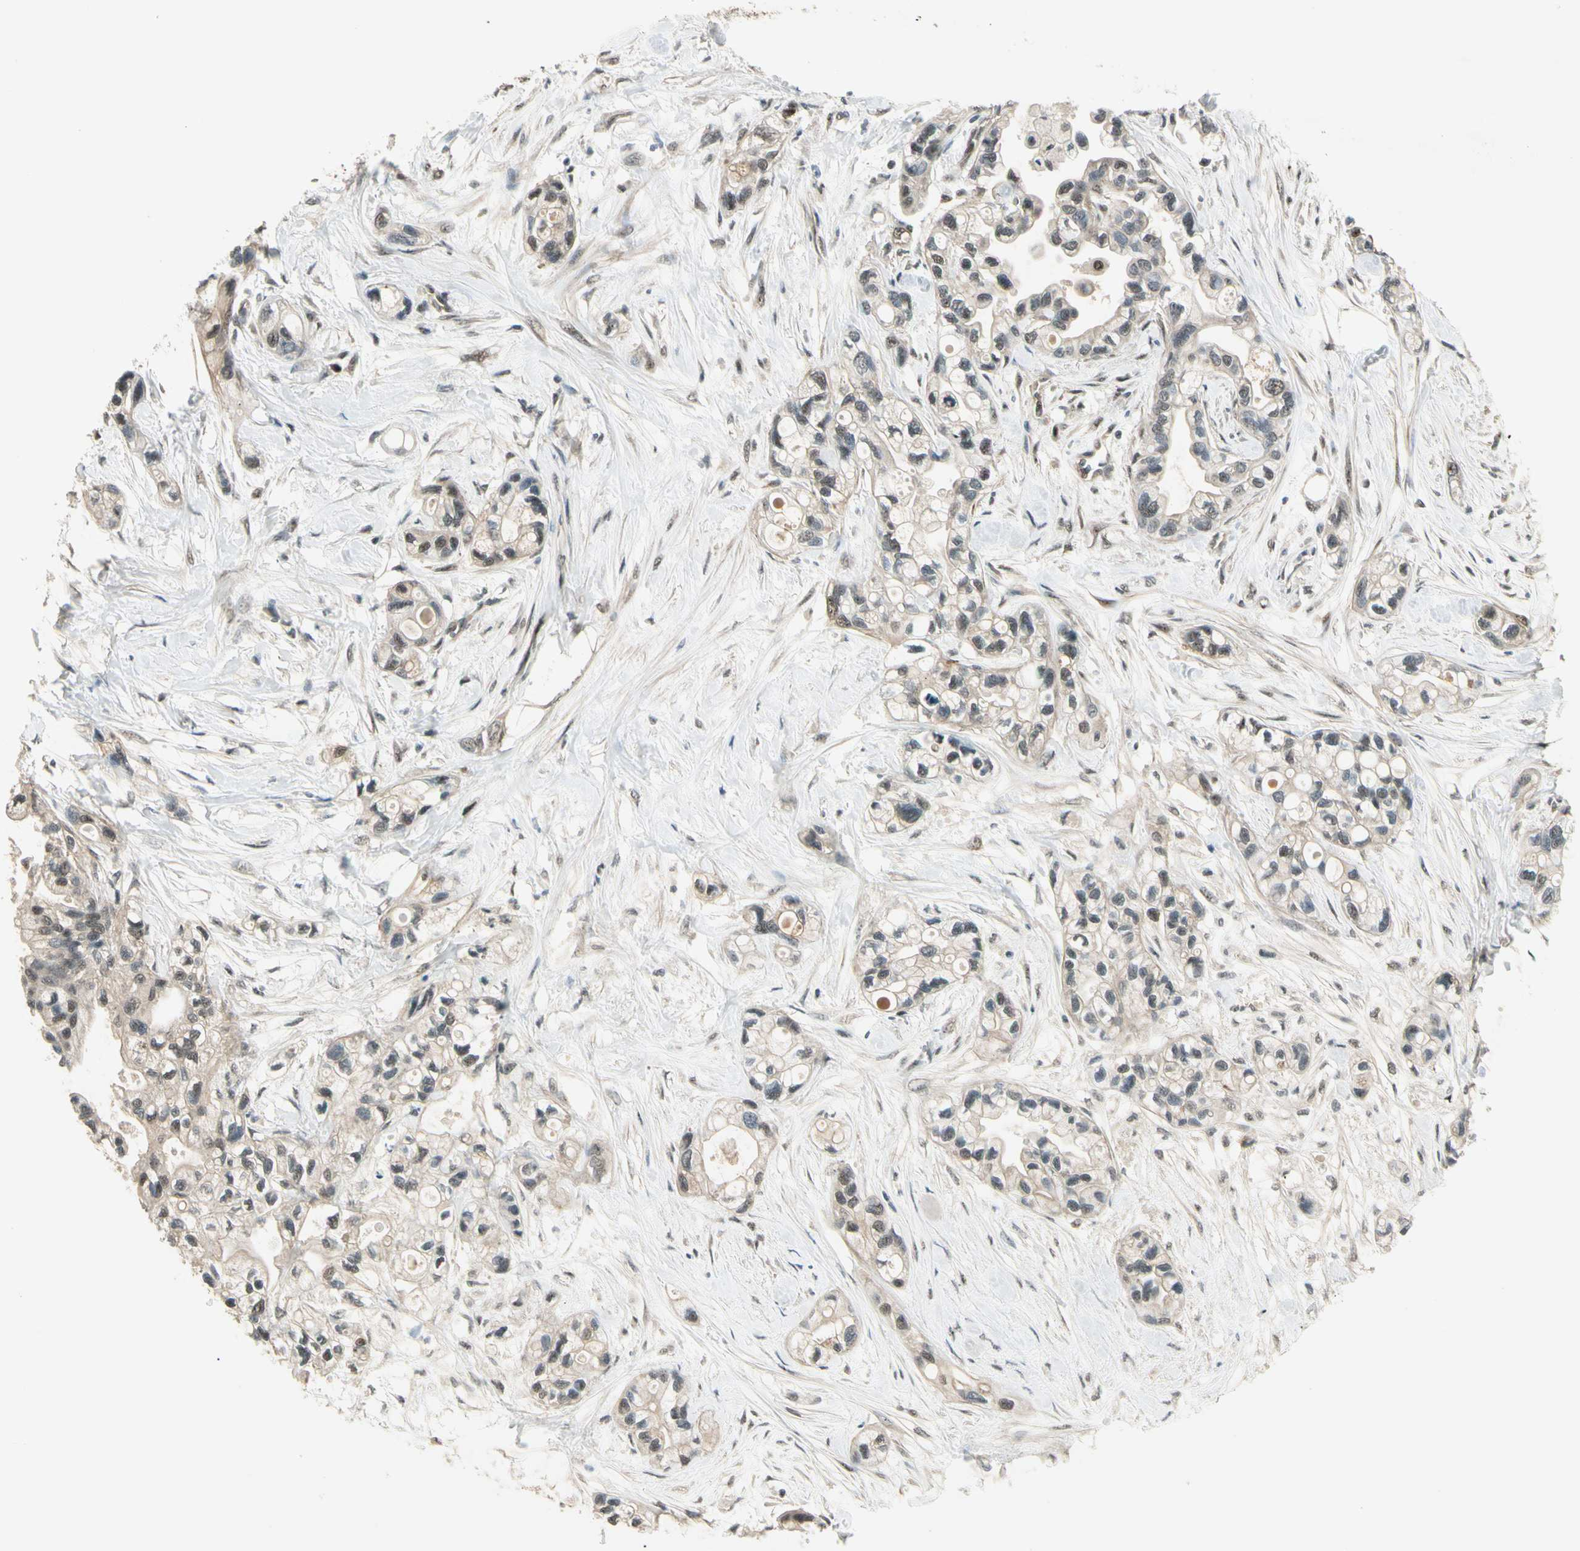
{"staining": {"intensity": "moderate", "quantity": ">75%", "location": "cytoplasmic/membranous"}, "tissue": "pancreatic cancer", "cell_type": "Tumor cells", "image_type": "cancer", "snomed": [{"axis": "morphology", "description": "Adenocarcinoma, NOS"}, {"axis": "topography", "description": "Pancreas"}], "caption": "Brown immunohistochemical staining in human pancreatic adenocarcinoma reveals moderate cytoplasmic/membranous expression in about >75% of tumor cells. Immunohistochemistry (ihc) stains the protein in brown and the nuclei are stained blue.", "gene": "MCPH1", "patient": {"sex": "female", "age": 77}}